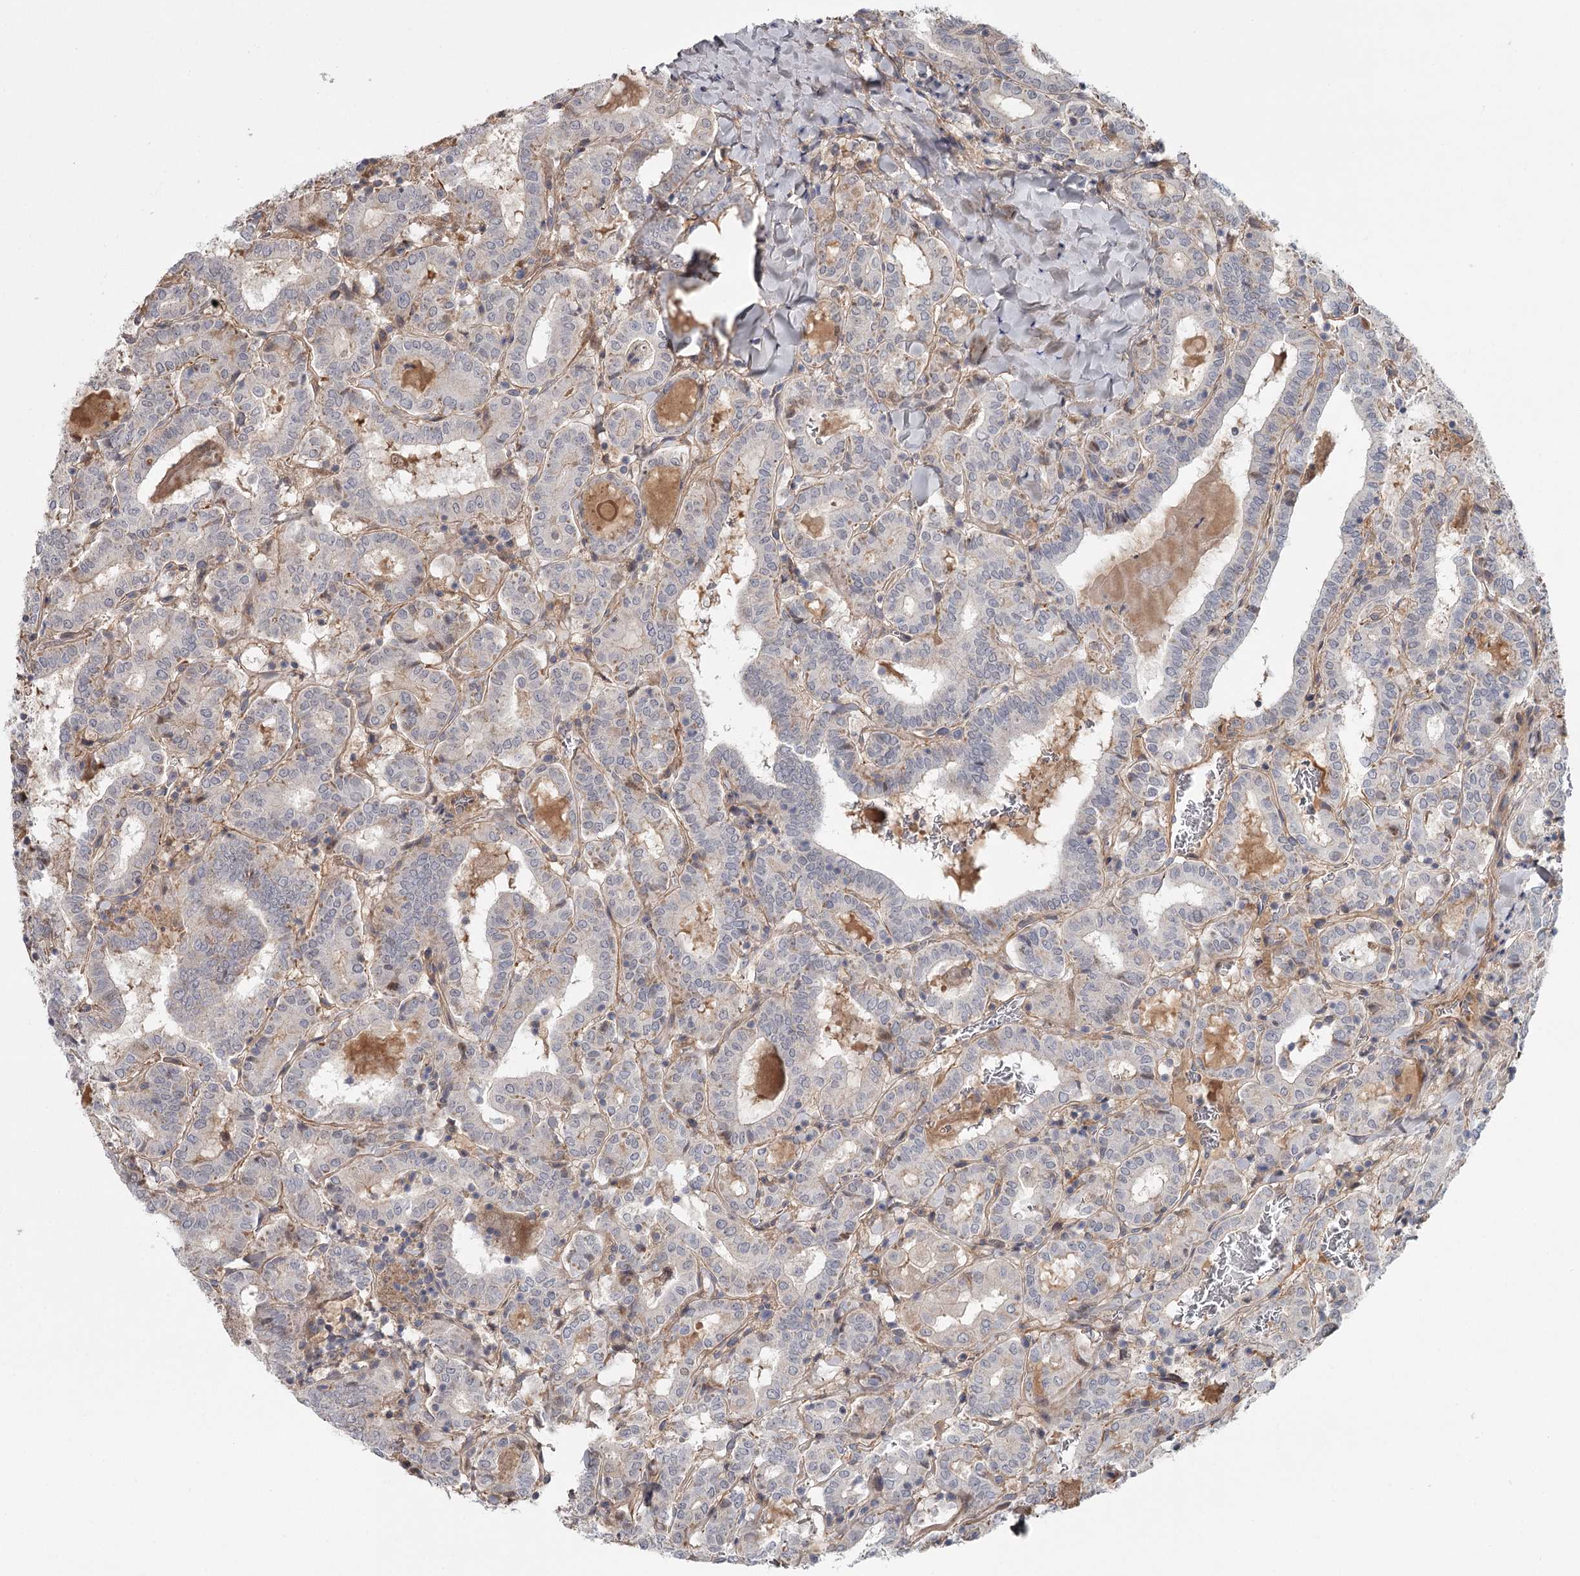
{"staining": {"intensity": "negative", "quantity": "none", "location": "none"}, "tissue": "thyroid cancer", "cell_type": "Tumor cells", "image_type": "cancer", "snomed": [{"axis": "morphology", "description": "Papillary adenocarcinoma, NOS"}, {"axis": "topography", "description": "Thyroid gland"}], "caption": "Immunohistochemistry image of human papillary adenocarcinoma (thyroid) stained for a protein (brown), which demonstrates no staining in tumor cells.", "gene": "DHRS9", "patient": {"sex": "female", "age": 72}}